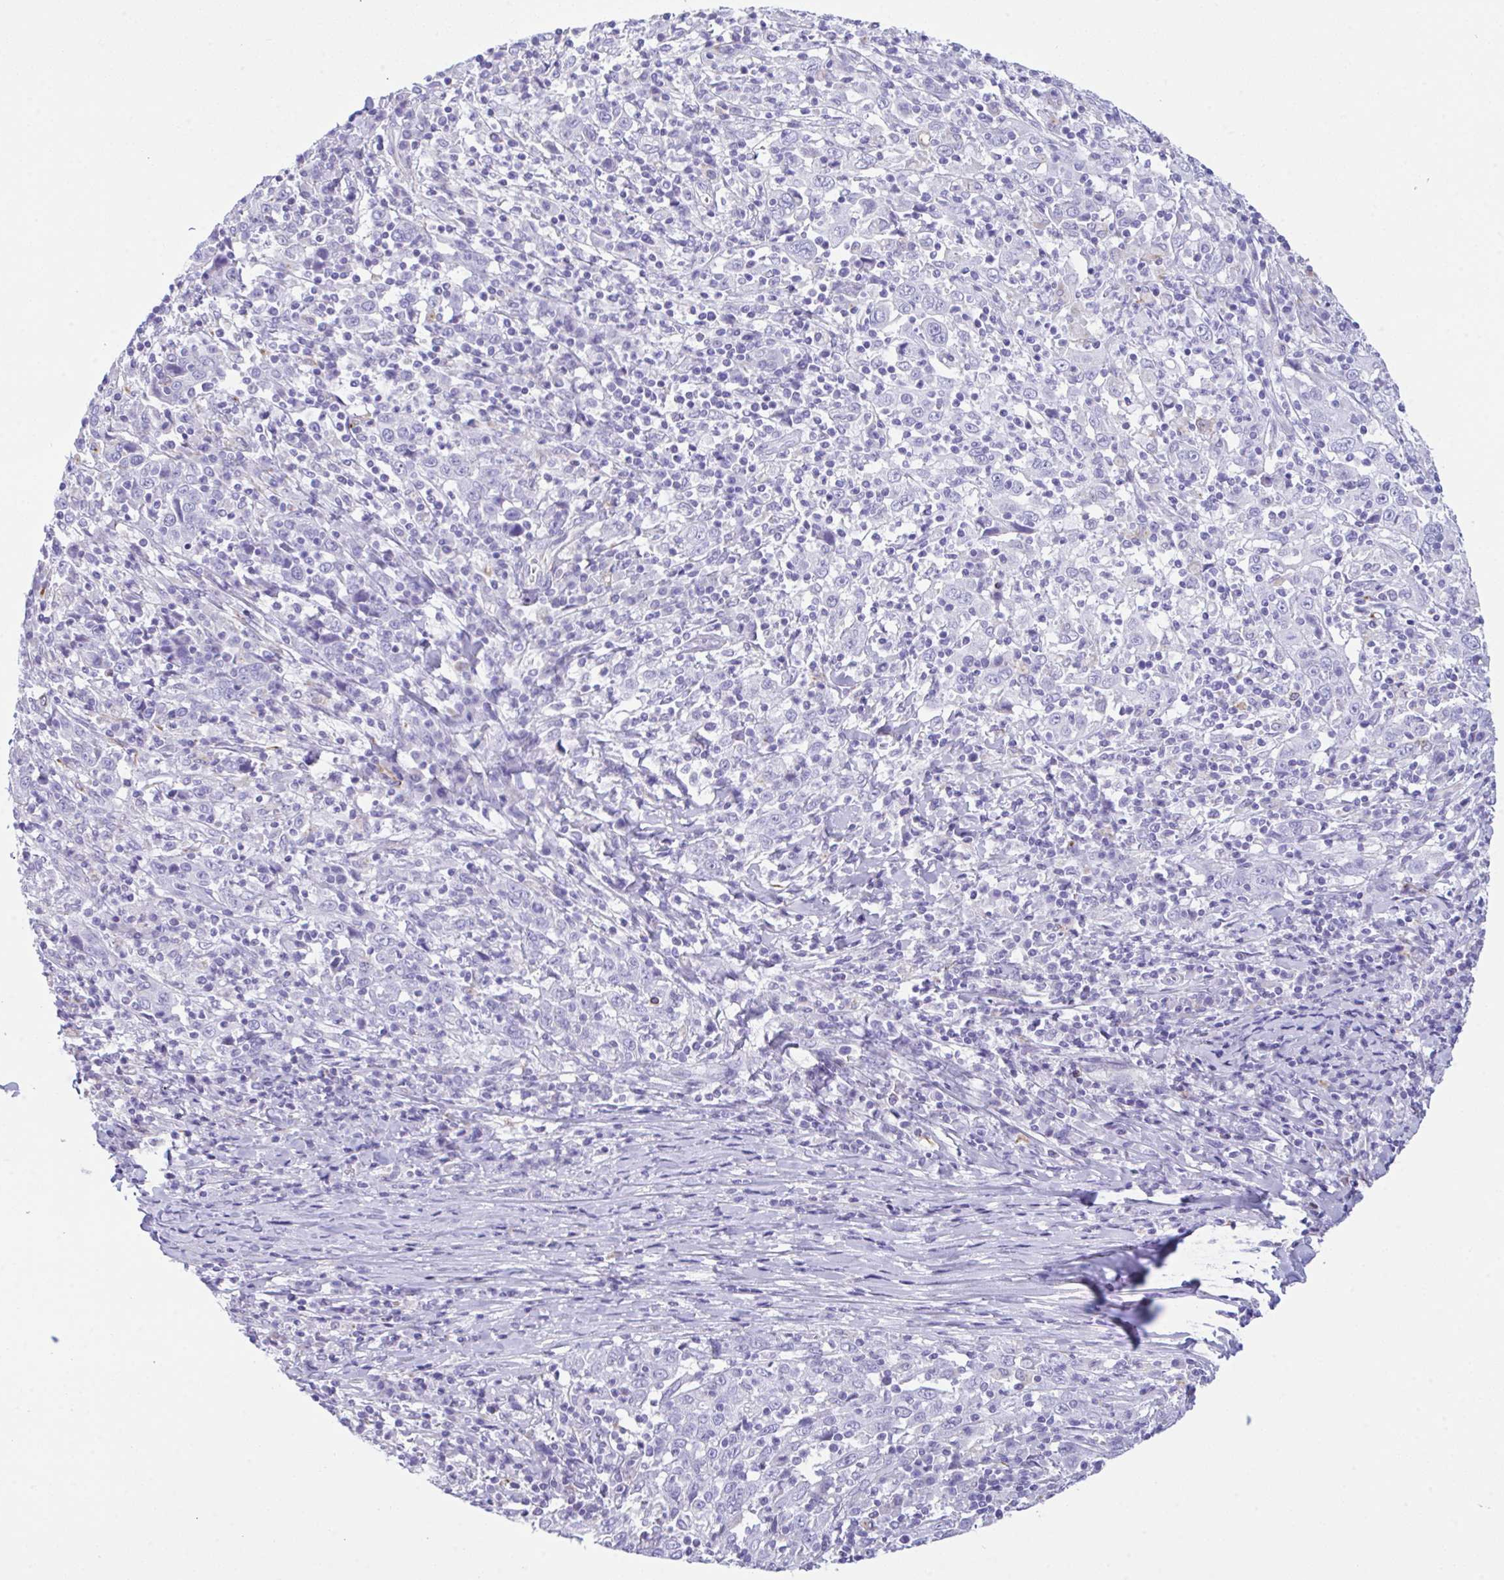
{"staining": {"intensity": "negative", "quantity": "none", "location": "none"}, "tissue": "cervical cancer", "cell_type": "Tumor cells", "image_type": "cancer", "snomed": [{"axis": "morphology", "description": "Squamous cell carcinoma, NOS"}, {"axis": "topography", "description": "Cervix"}], "caption": "An image of human cervical squamous cell carcinoma is negative for staining in tumor cells.", "gene": "NDUFAF8", "patient": {"sex": "female", "age": 46}}